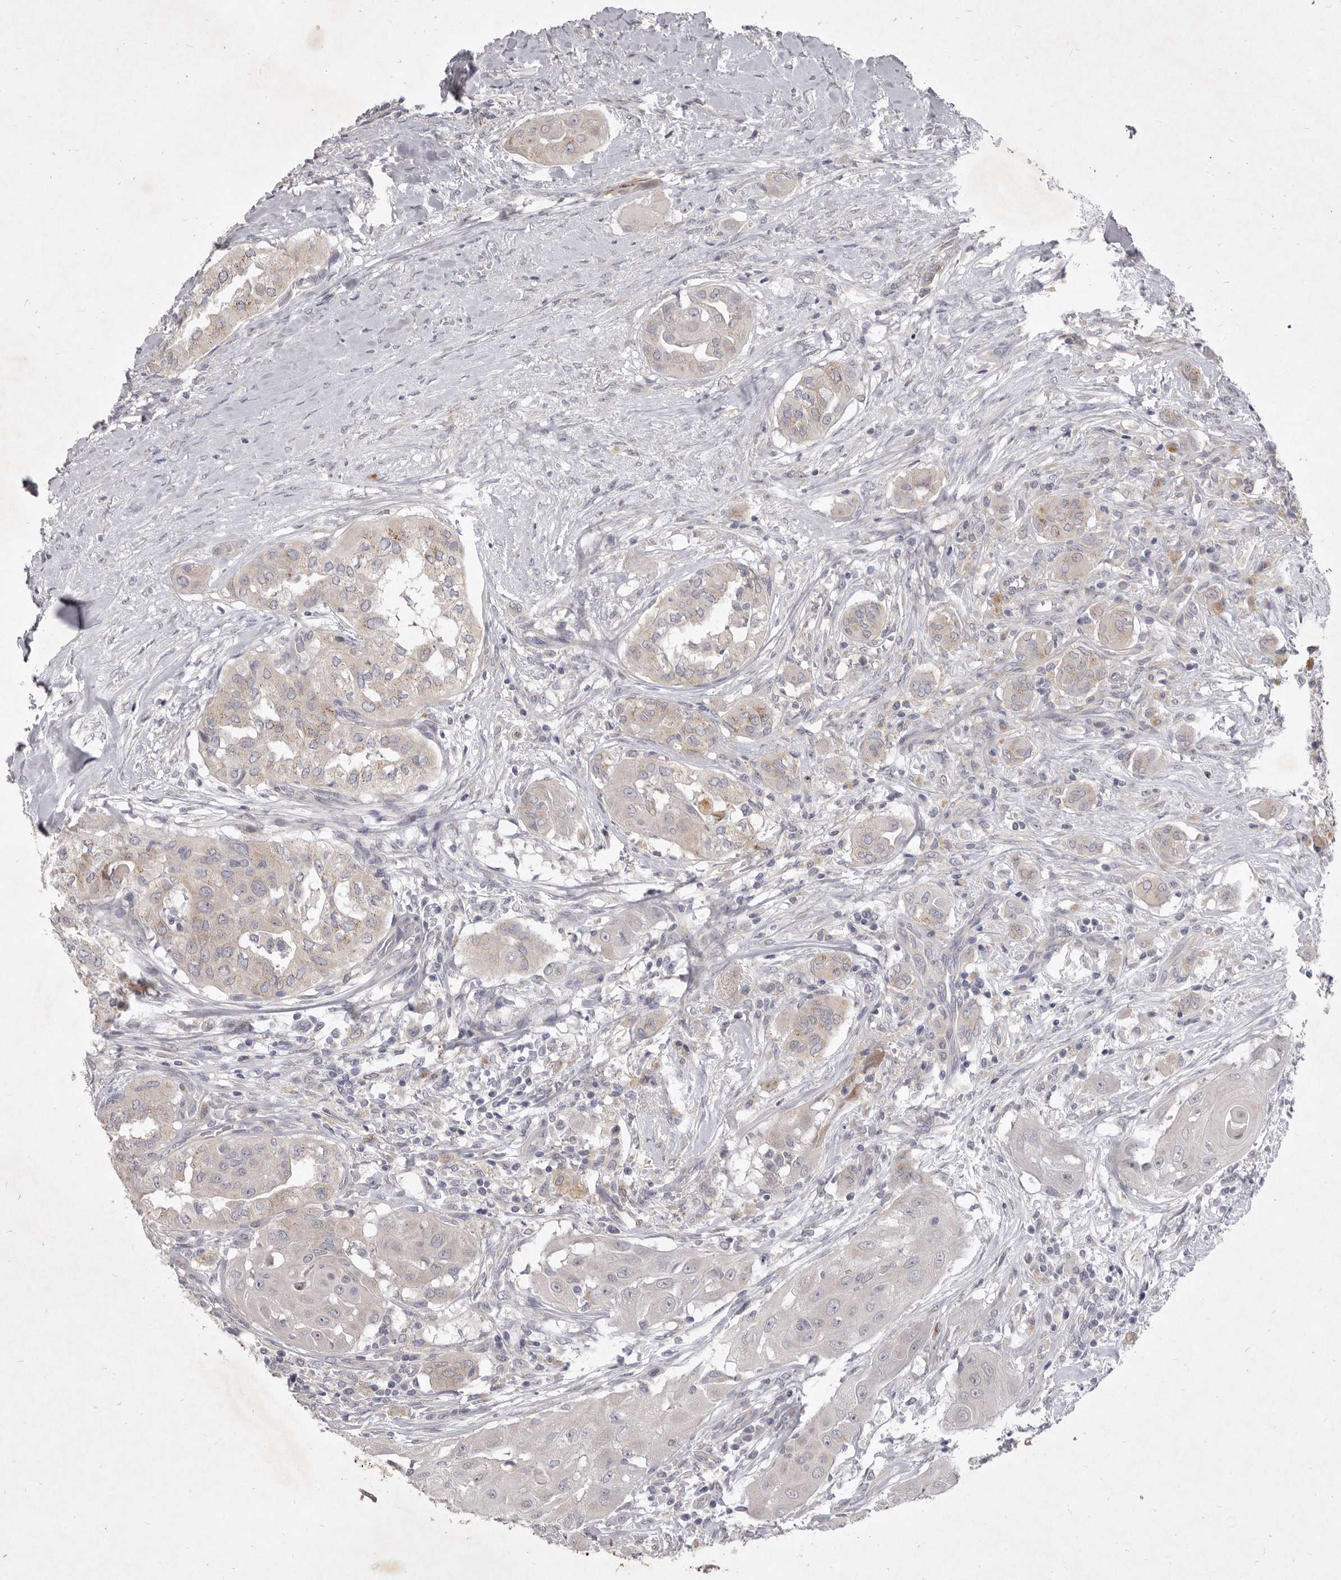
{"staining": {"intensity": "weak", "quantity": "25%-75%", "location": "cytoplasmic/membranous"}, "tissue": "thyroid cancer", "cell_type": "Tumor cells", "image_type": "cancer", "snomed": [{"axis": "morphology", "description": "Papillary adenocarcinoma, NOS"}, {"axis": "topography", "description": "Thyroid gland"}], "caption": "Protein staining of thyroid papillary adenocarcinoma tissue displays weak cytoplasmic/membranous expression in approximately 25%-75% of tumor cells. (Brightfield microscopy of DAB IHC at high magnification).", "gene": "P2RX6", "patient": {"sex": "female", "age": 59}}